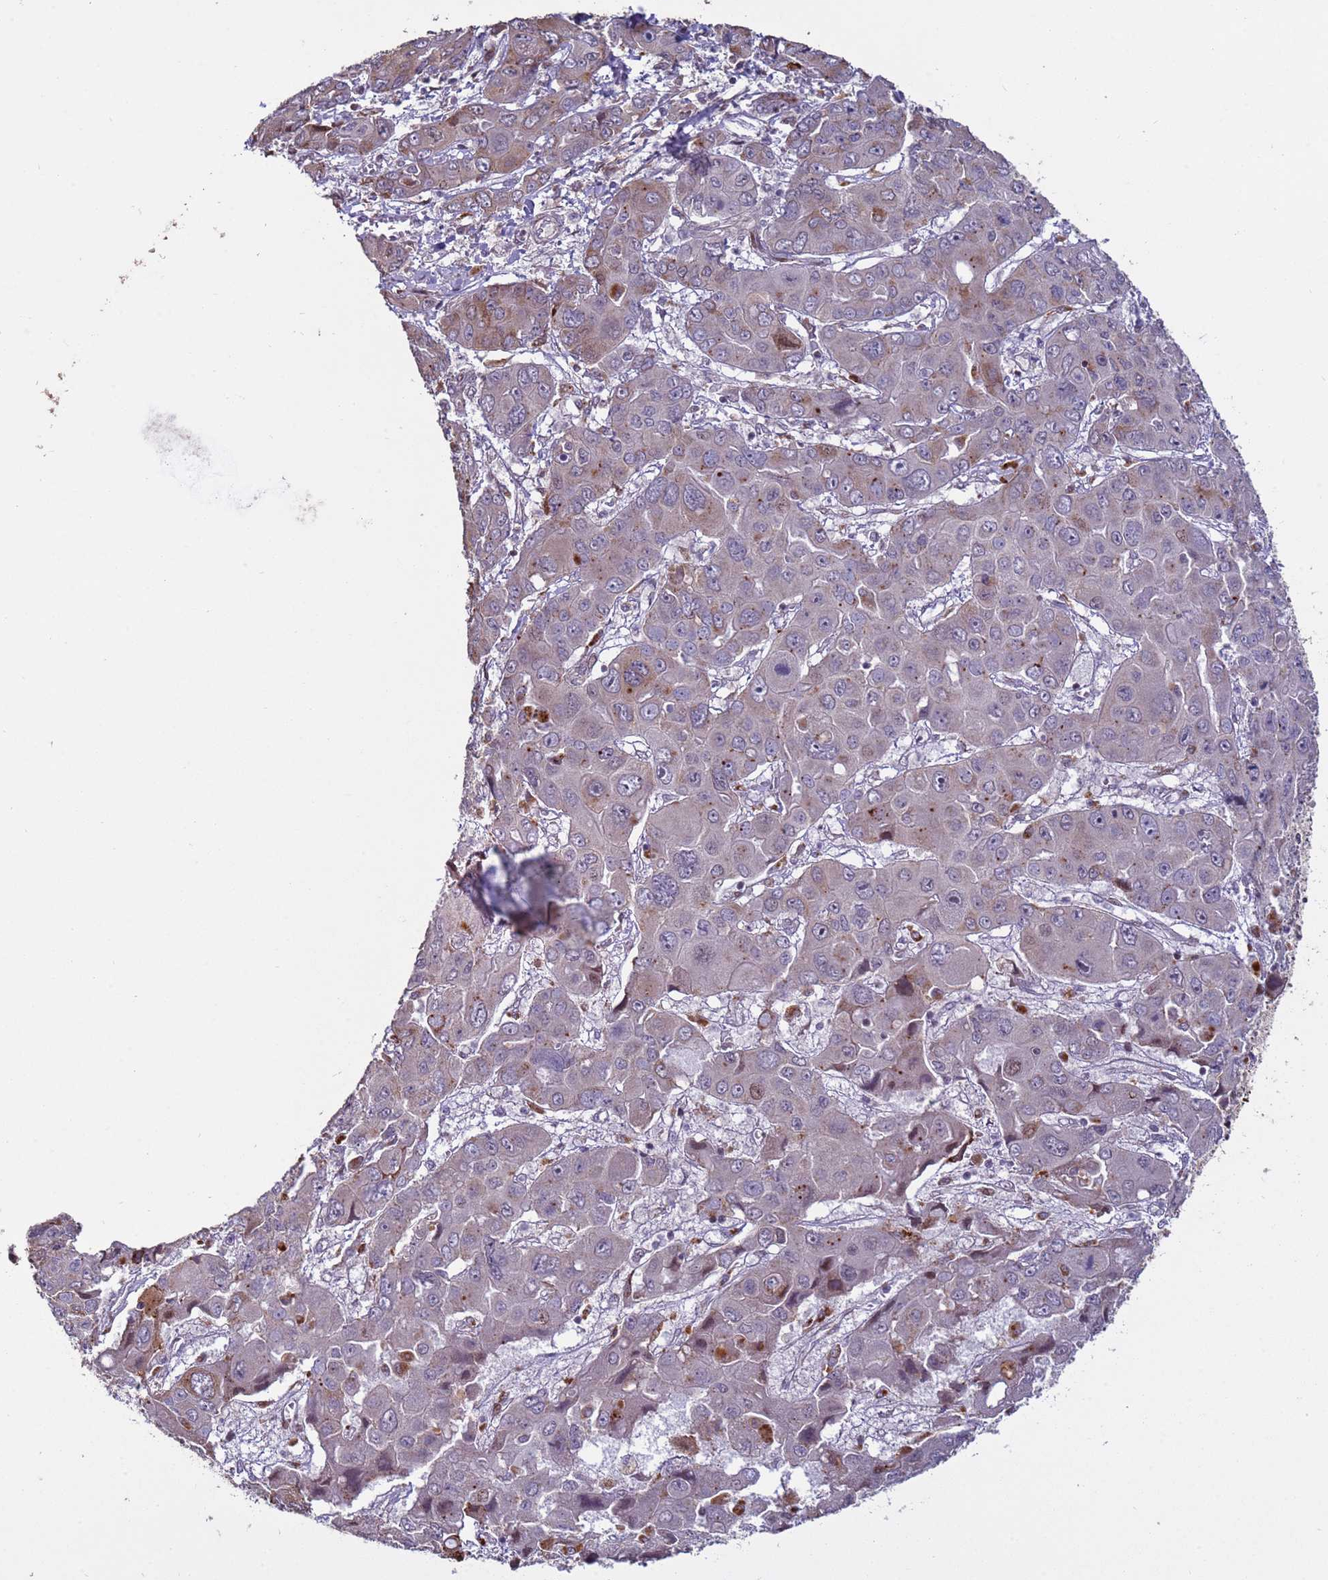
{"staining": {"intensity": "moderate", "quantity": "<25%", "location": "cytoplasmic/membranous"}, "tissue": "liver cancer", "cell_type": "Tumor cells", "image_type": "cancer", "snomed": [{"axis": "morphology", "description": "Cholangiocarcinoma"}, {"axis": "topography", "description": "Liver"}], "caption": "Liver cancer (cholangiocarcinoma) tissue exhibits moderate cytoplasmic/membranous positivity in about <25% of tumor cells, visualized by immunohistochemistry.", "gene": "HGH1", "patient": {"sex": "male", "age": 67}}